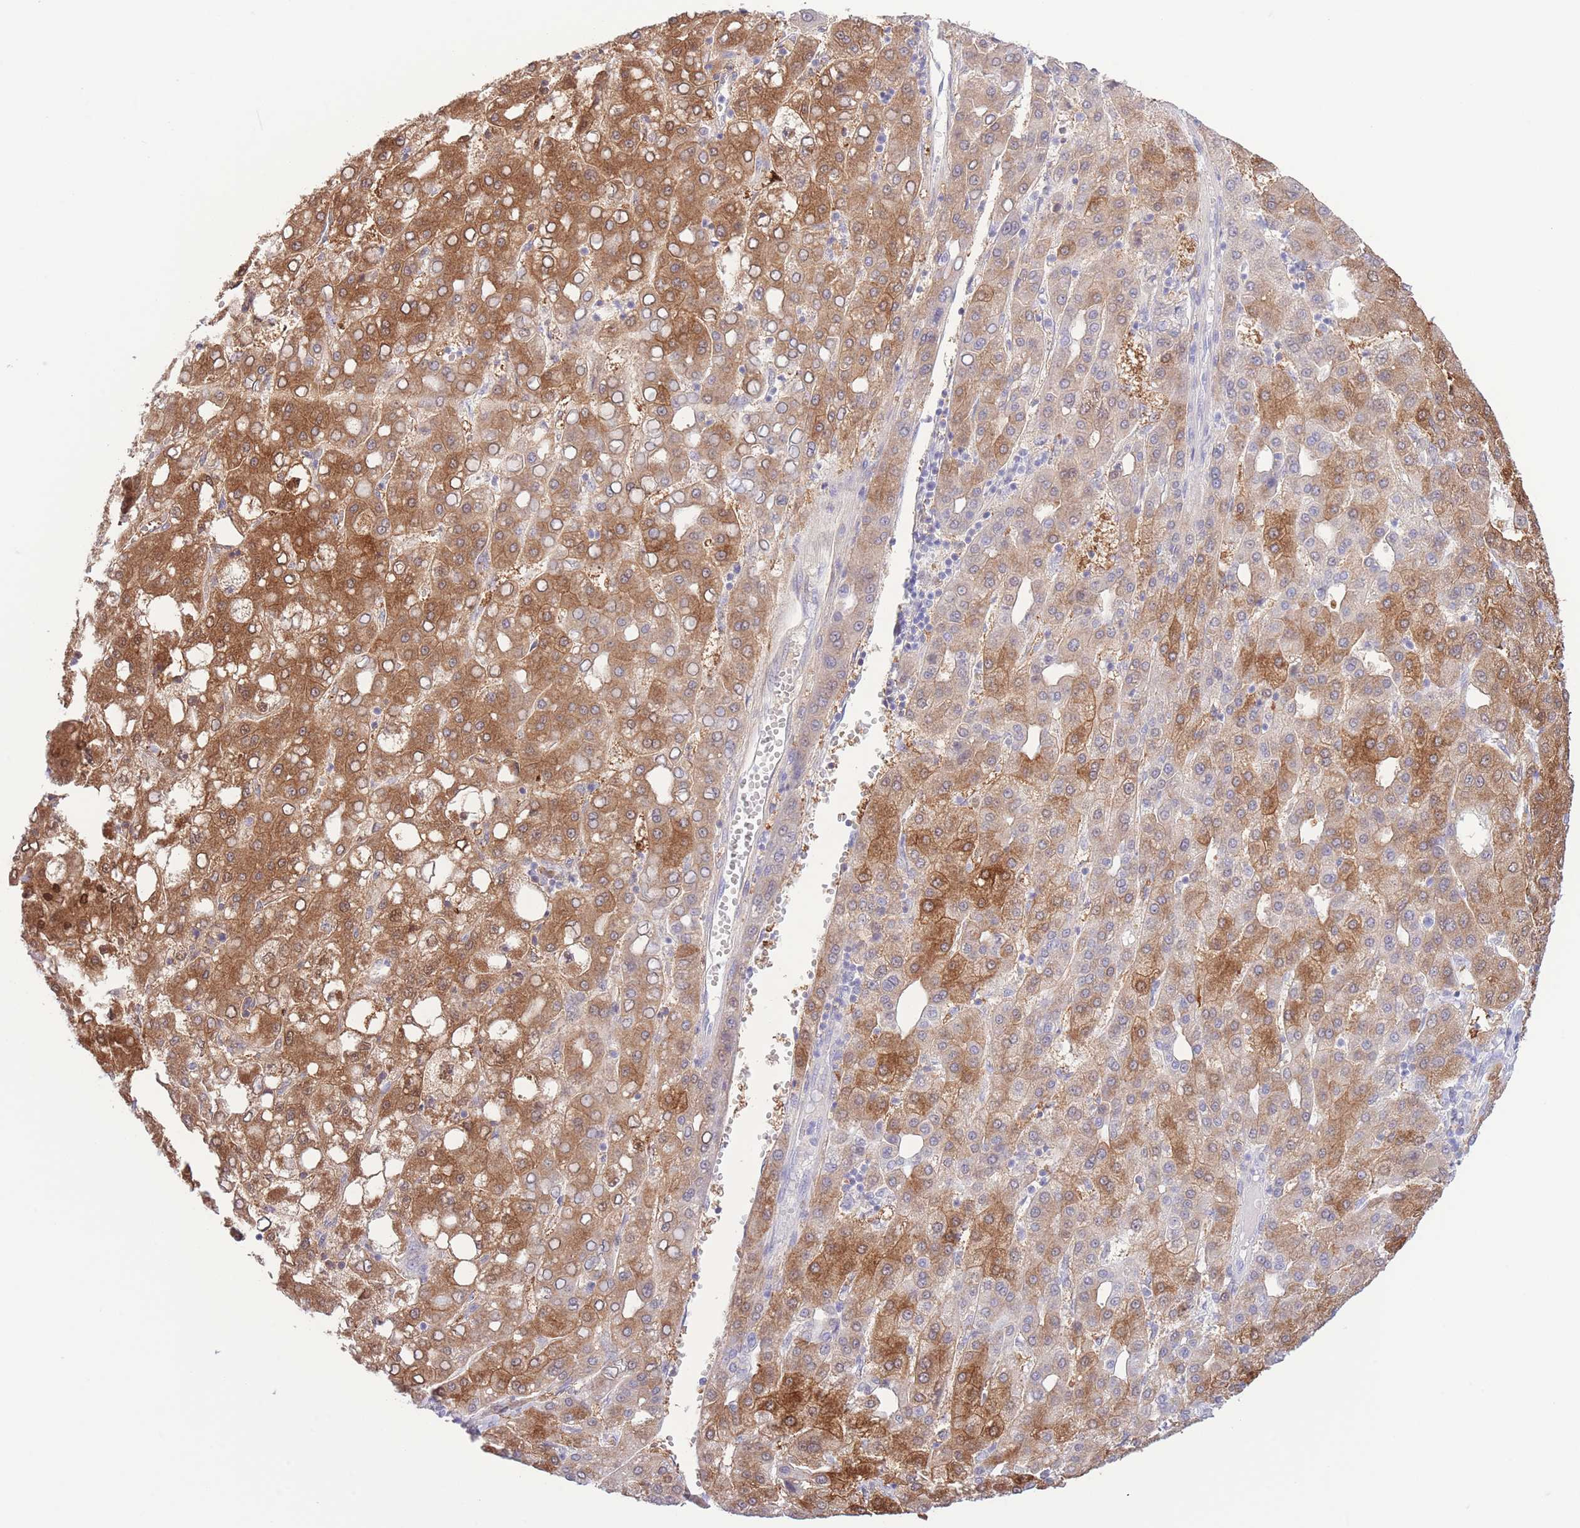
{"staining": {"intensity": "strong", "quantity": "25%-75%", "location": "cytoplasmic/membranous"}, "tissue": "liver cancer", "cell_type": "Tumor cells", "image_type": "cancer", "snomed": [{"axis": "morphology", "description": "Carcinoma, Hepatocellular, NOS"}, {"axis": "topography", "description": "Liver"}], "caption": "Approximately 25%-75% of tumor cells in human liver hepatocellular carcinoma show strong cytoplasmic/membranous protein expression as visualized by brown immunohistochemical staining.", "gene": "PKLR", "patient": {"sex": "male", "age": 65}}